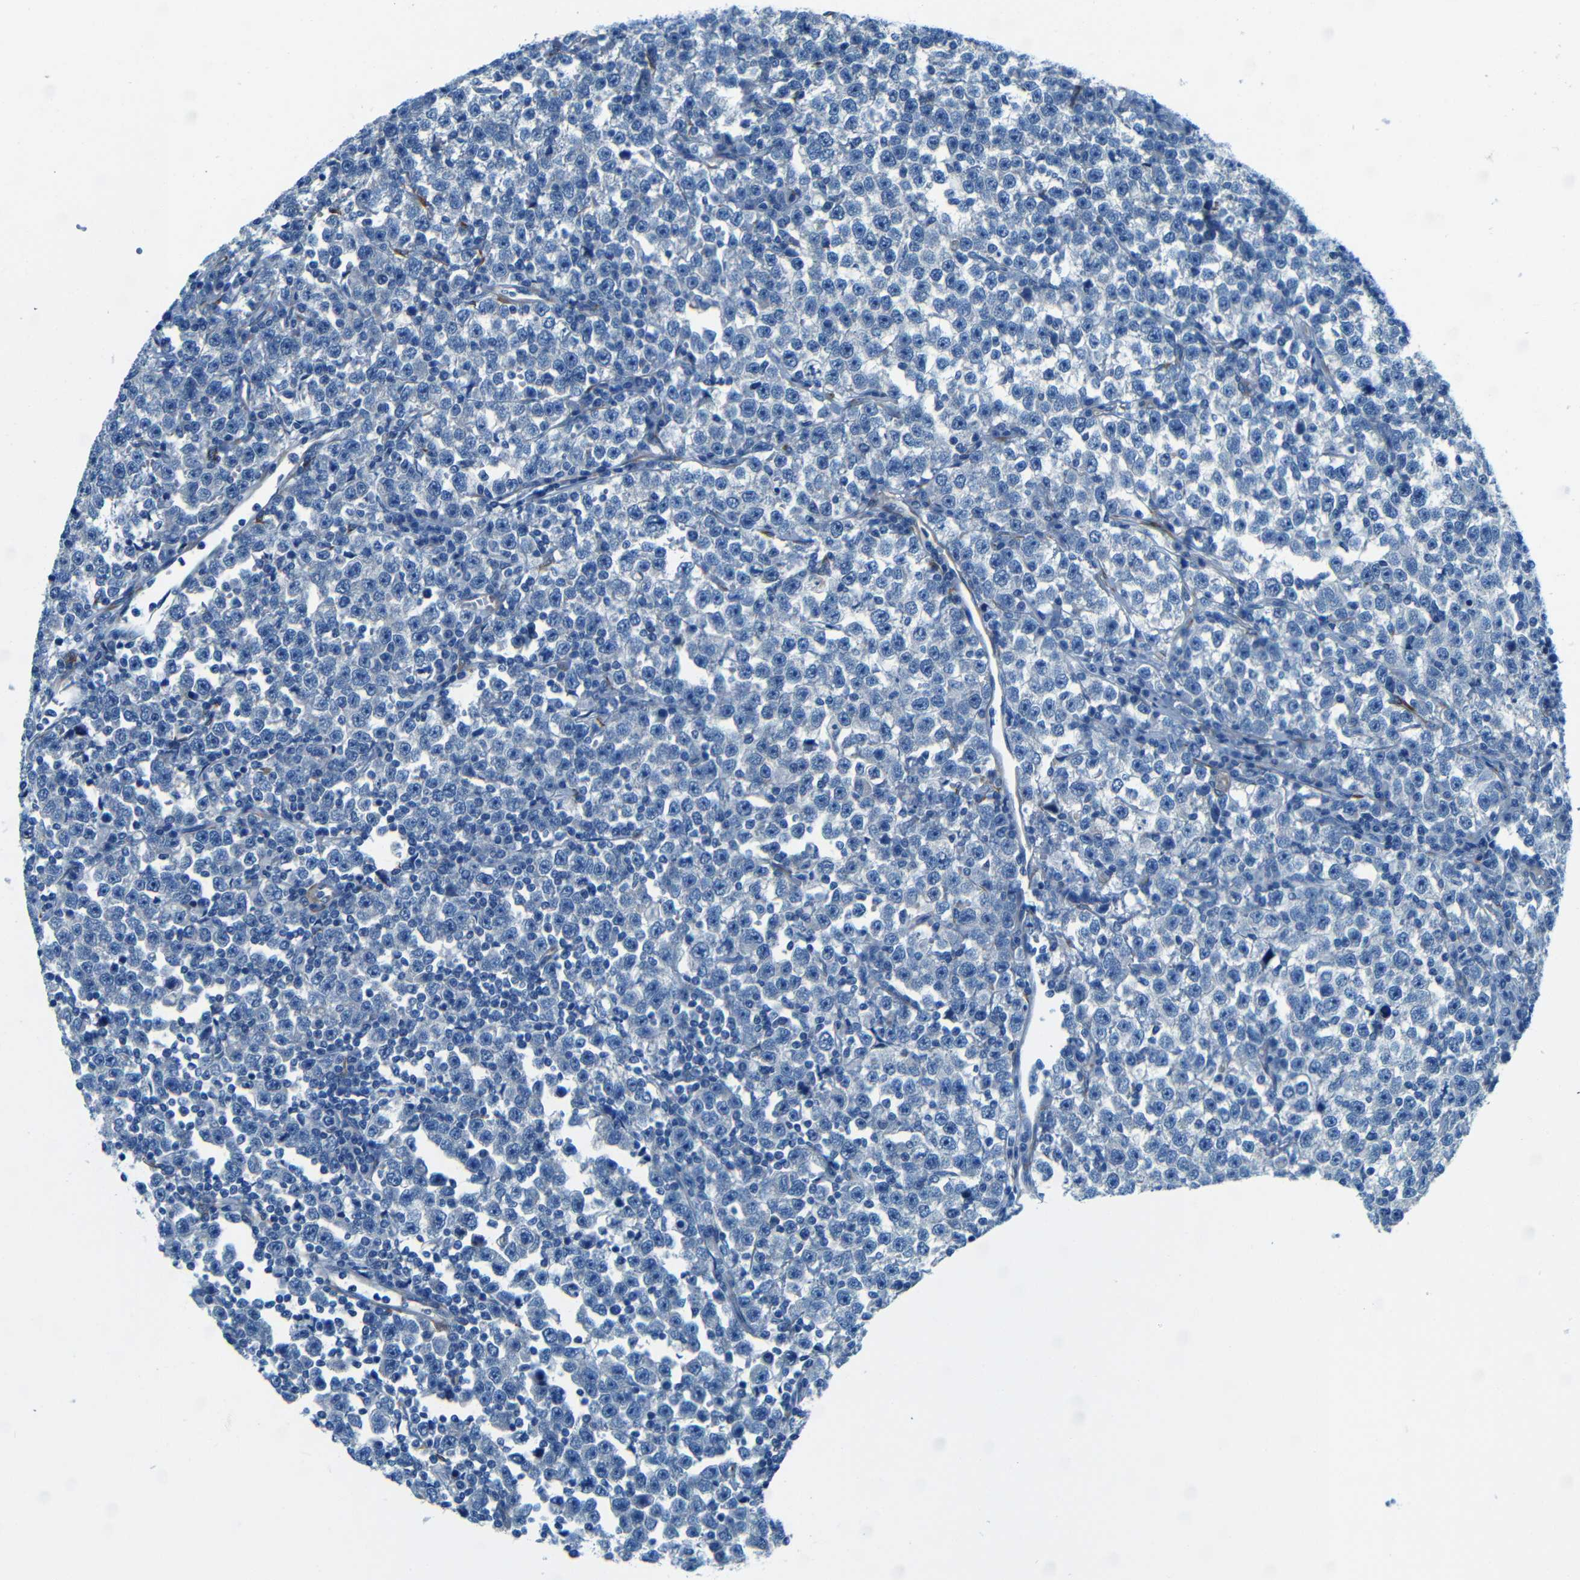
{"staining": {"intensity": "negative", "quantity": "none", "location": "none"}, "tissue": "testis cancer", "cell_type": "Tumor cells", "image_type": "cancer", "snomed": [{"axis": "morphology", "description": "Seminoma, NOS"}, {"axis": "topography", "description": "Testis"}], "caption": "DAB immunohistochemical staining of human testis cancer (seminoma) displays no significant expression in tumor cells. (DAB immunohistochemistry visualized using brightfield microscopy, high magnification).", "gene": "MAP2", "patient": {"sex": "male", "age": 43}}